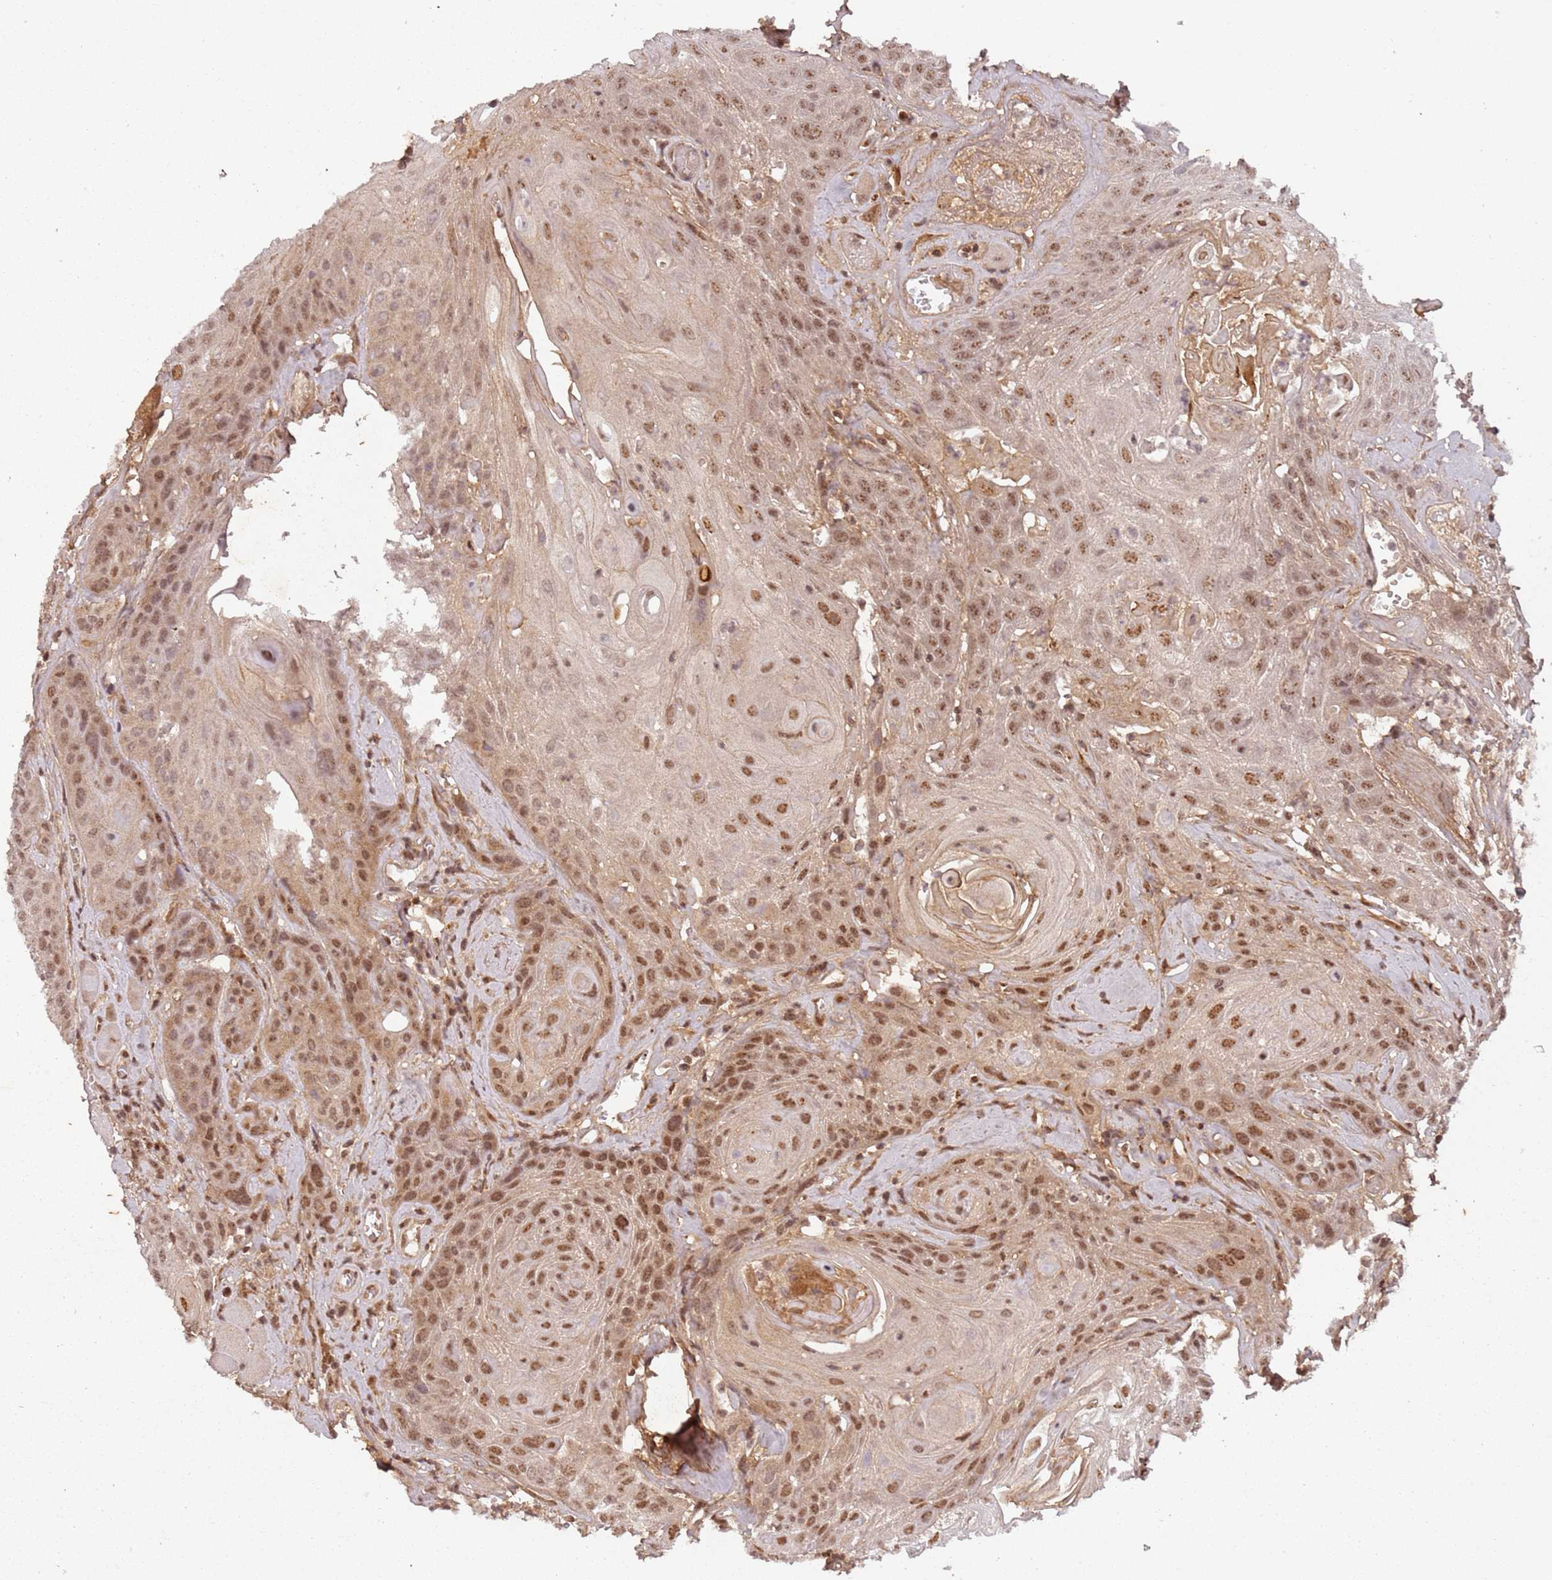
{"staining": {"intensity": "moderate", "quantity": ">75%", "location": "nuclear"}, "tissue": "head and neck cancer", "cell_type": "Tumor cells", "image_type": "cancer", "snomed": [{"axis": "morphology", "description": "Squamous cell carcinoma, NOS"}, {"axis": "topography", "description": "Head-Neck"}], "caption": "Brown immunohistochemical staining in human squamous cell carcinoma (head and neck) exhibits moderate nuclear staining in approximately >75% of tumor cells.", "gene": "COL1A2", "patient": {"sex": "female", "age": 59}}